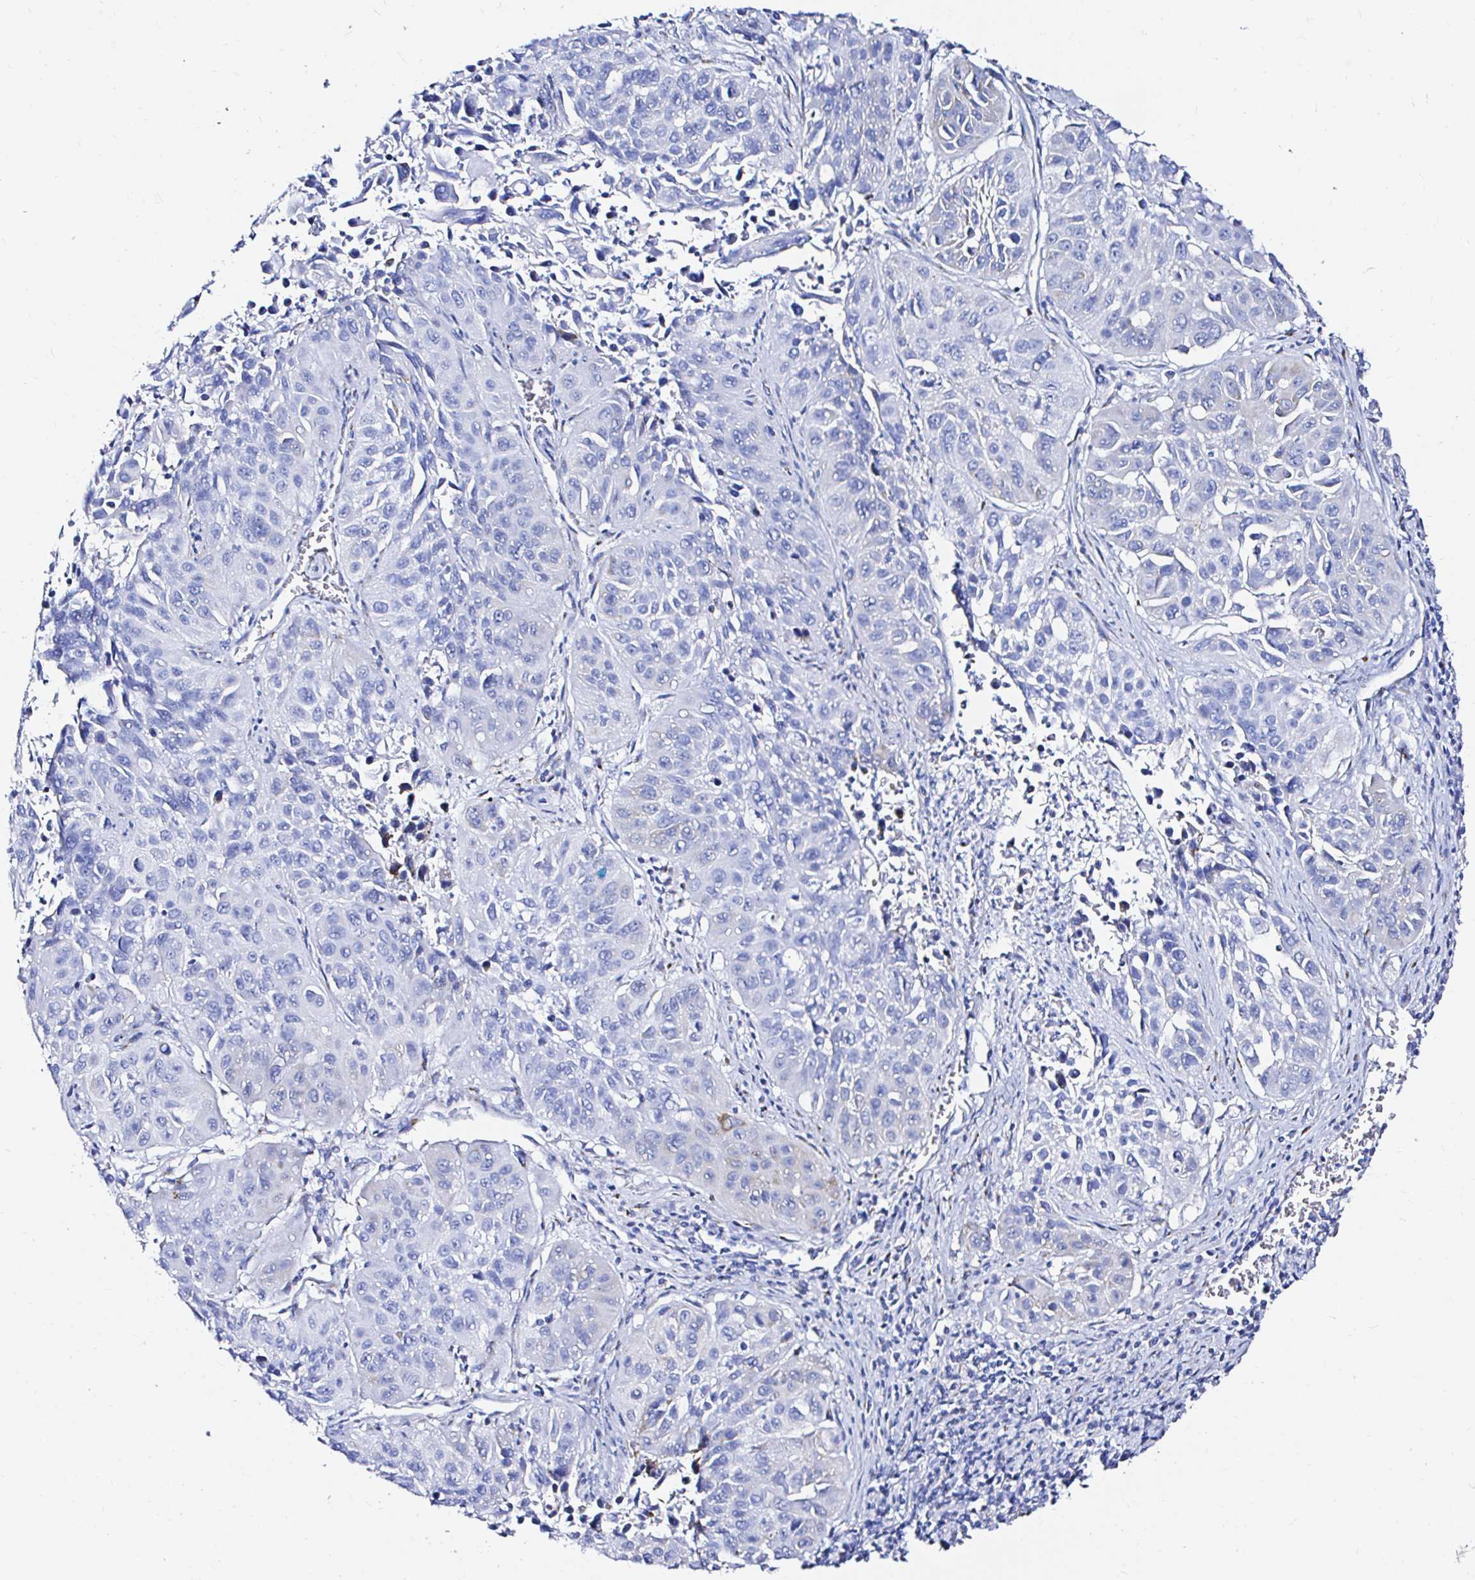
{"staining": {"intensity": "negative", "quantity": "none", "location": "none"}, "tissue": "lung cancer", "cell_type": "Tumor cells", "image_type": "cancer", "snomed": [{"axis": "morphology", "description": "Squamous cell carcinoma, NOS"}, {"axis": "topography", "description": "Lung"}], "caption": "Immunohistochemical staining of human lung cancer demonstrates no significant expression in tumor cells.", "gene": "ZNF432", "patient": {"sex": "female", "age": 61}}